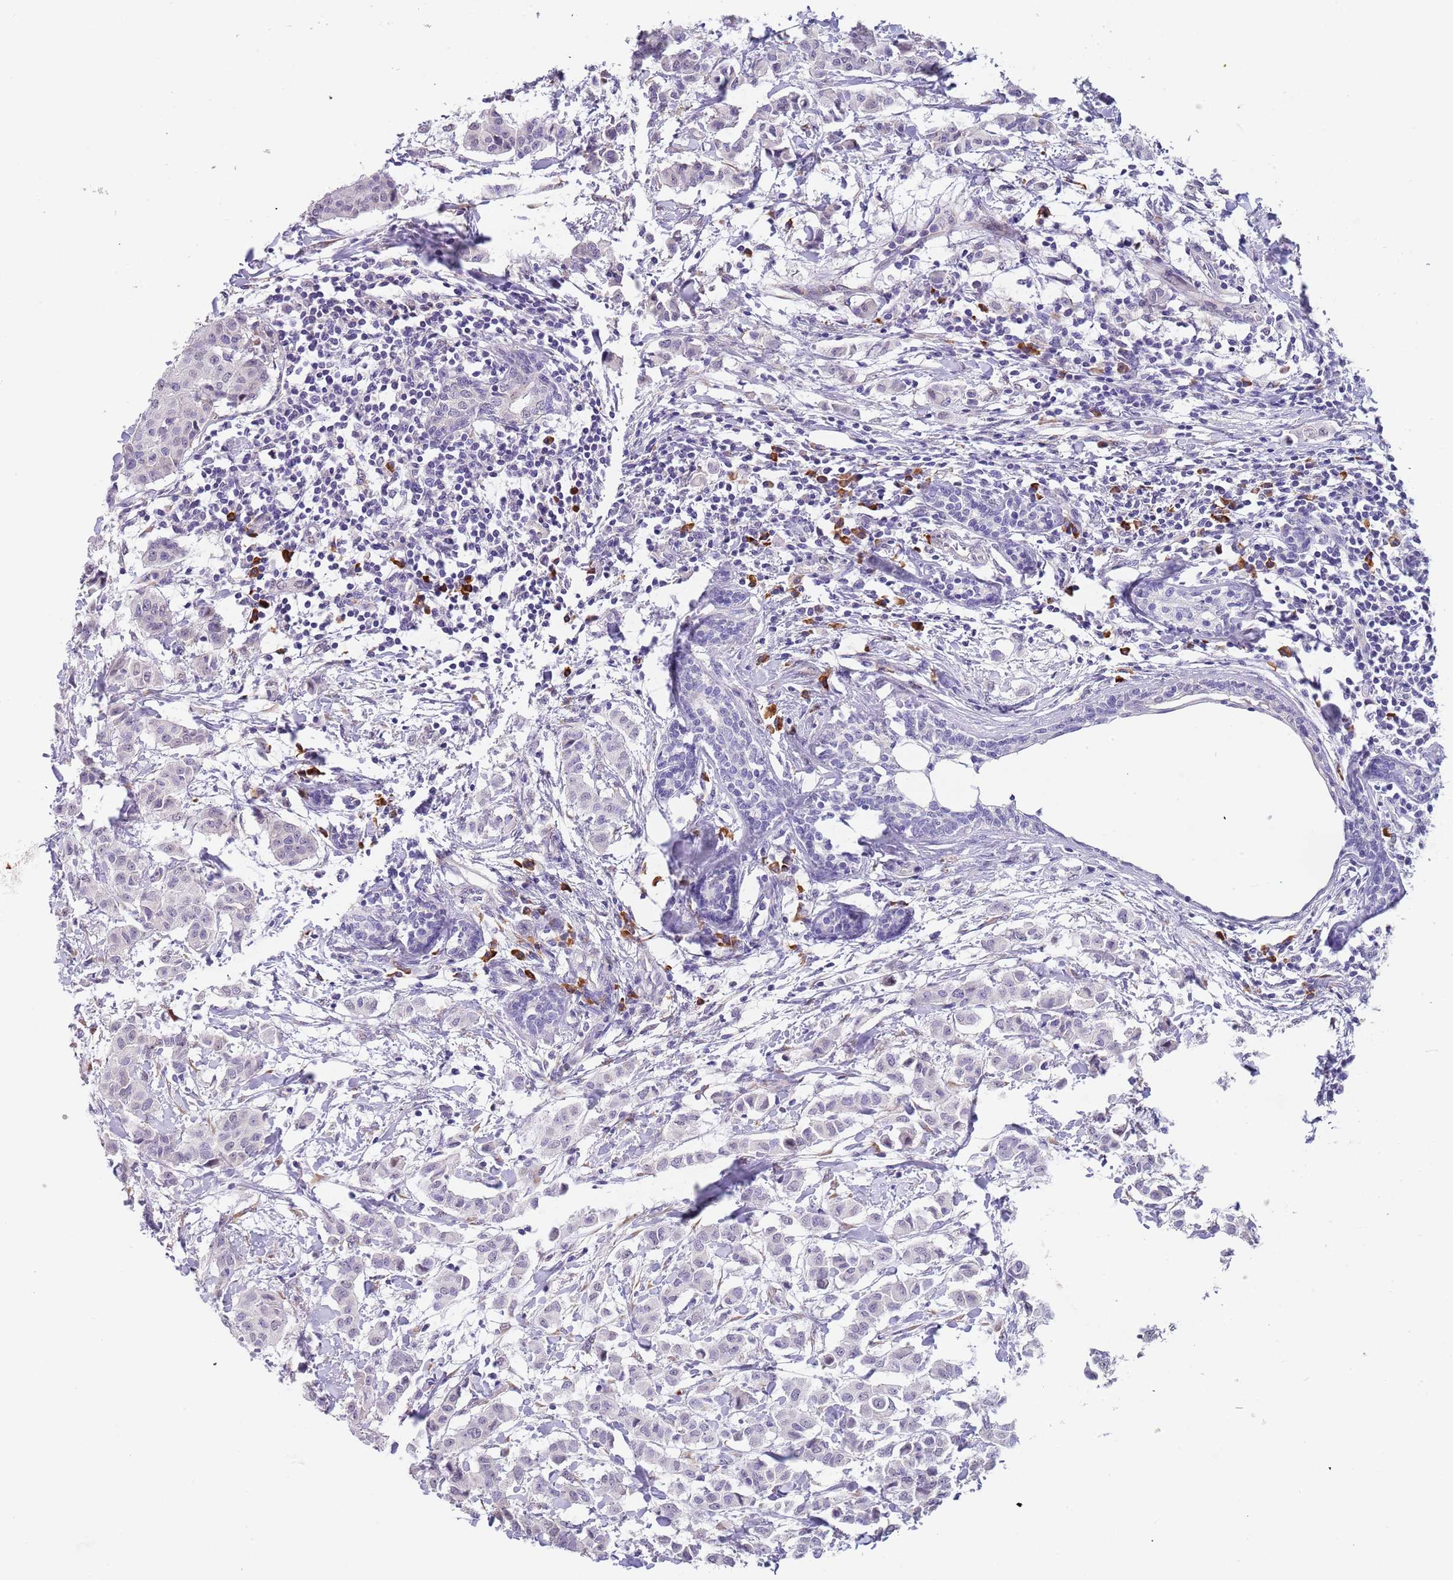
{"staining": {"intensity": "negative", "quantity": "none", "location": "none"}, "tissue": "breast cancer", "cell_type": "Tumor cells", "image_type": "cancer", "snomed": [{"axis": "morphology", "description": "Duct carcinoma"}, {"axis": "topography", "description": "Breast"}], "caption": "Immunohistochemical staining of human intraductal carcinoma (breast) demonstrates no significant expression in tumor cells.", "gene": "TNRC6C", "patient": {"sex": "female", "age": 40}}